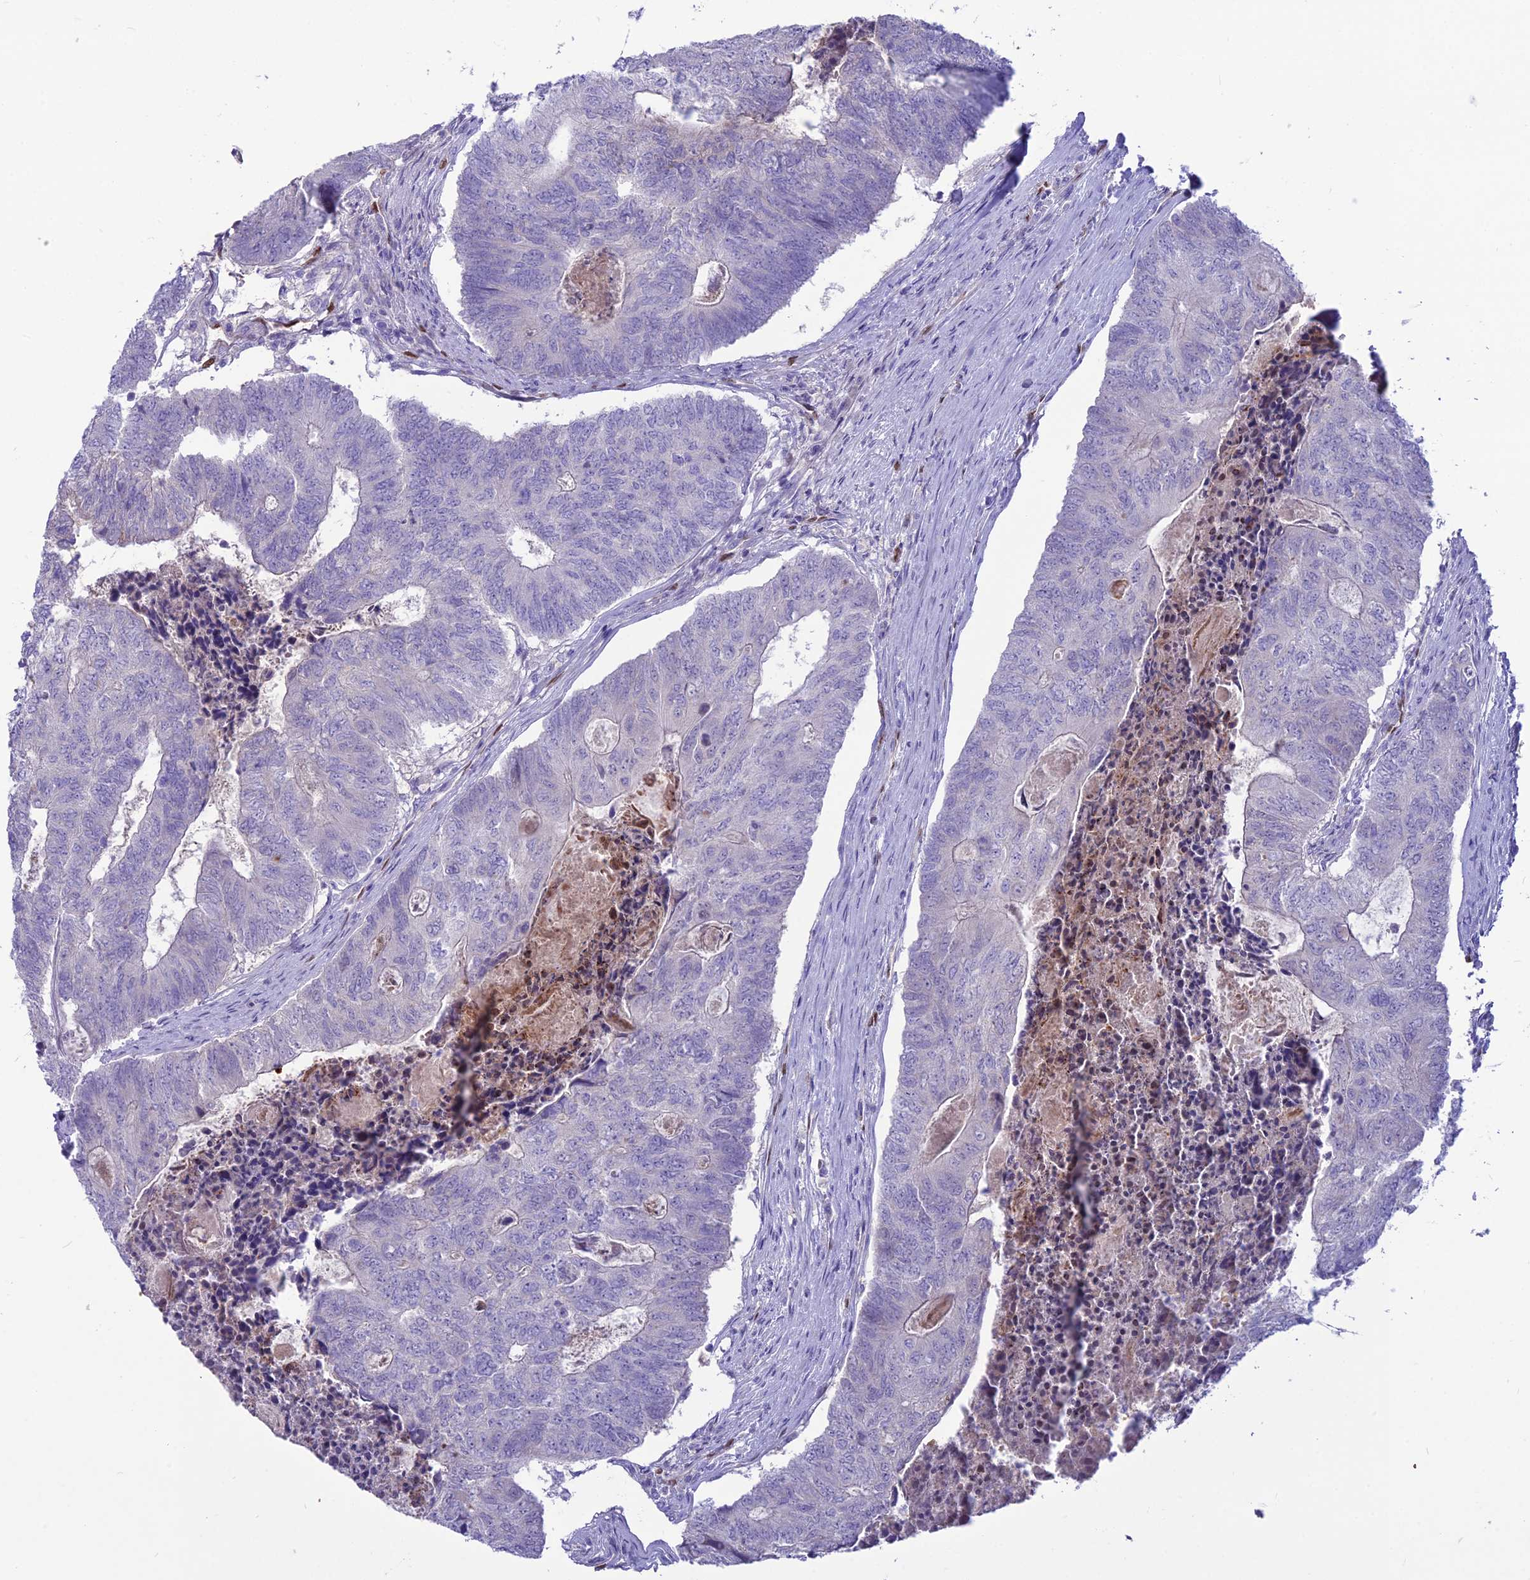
{"staining": {"intensity": "negative", "quantity": "none", "location": "none"}, "tissue": "colorectal cancer", "cell_type": "Tumor cells", "image_type": "cancer", "snomed": [{"axis": "morphology", "description": "Adenocarcinoma, NOS"}, {"axis": "topography", "description": "Colon"}], "caption": "Human adenocarcinoma (colorectal) stained for a protein using immunohistochemistry displays no positivity in tumor cells.", "gene": "NOVA2", "patient": {"sex": "female", "age": 67}}